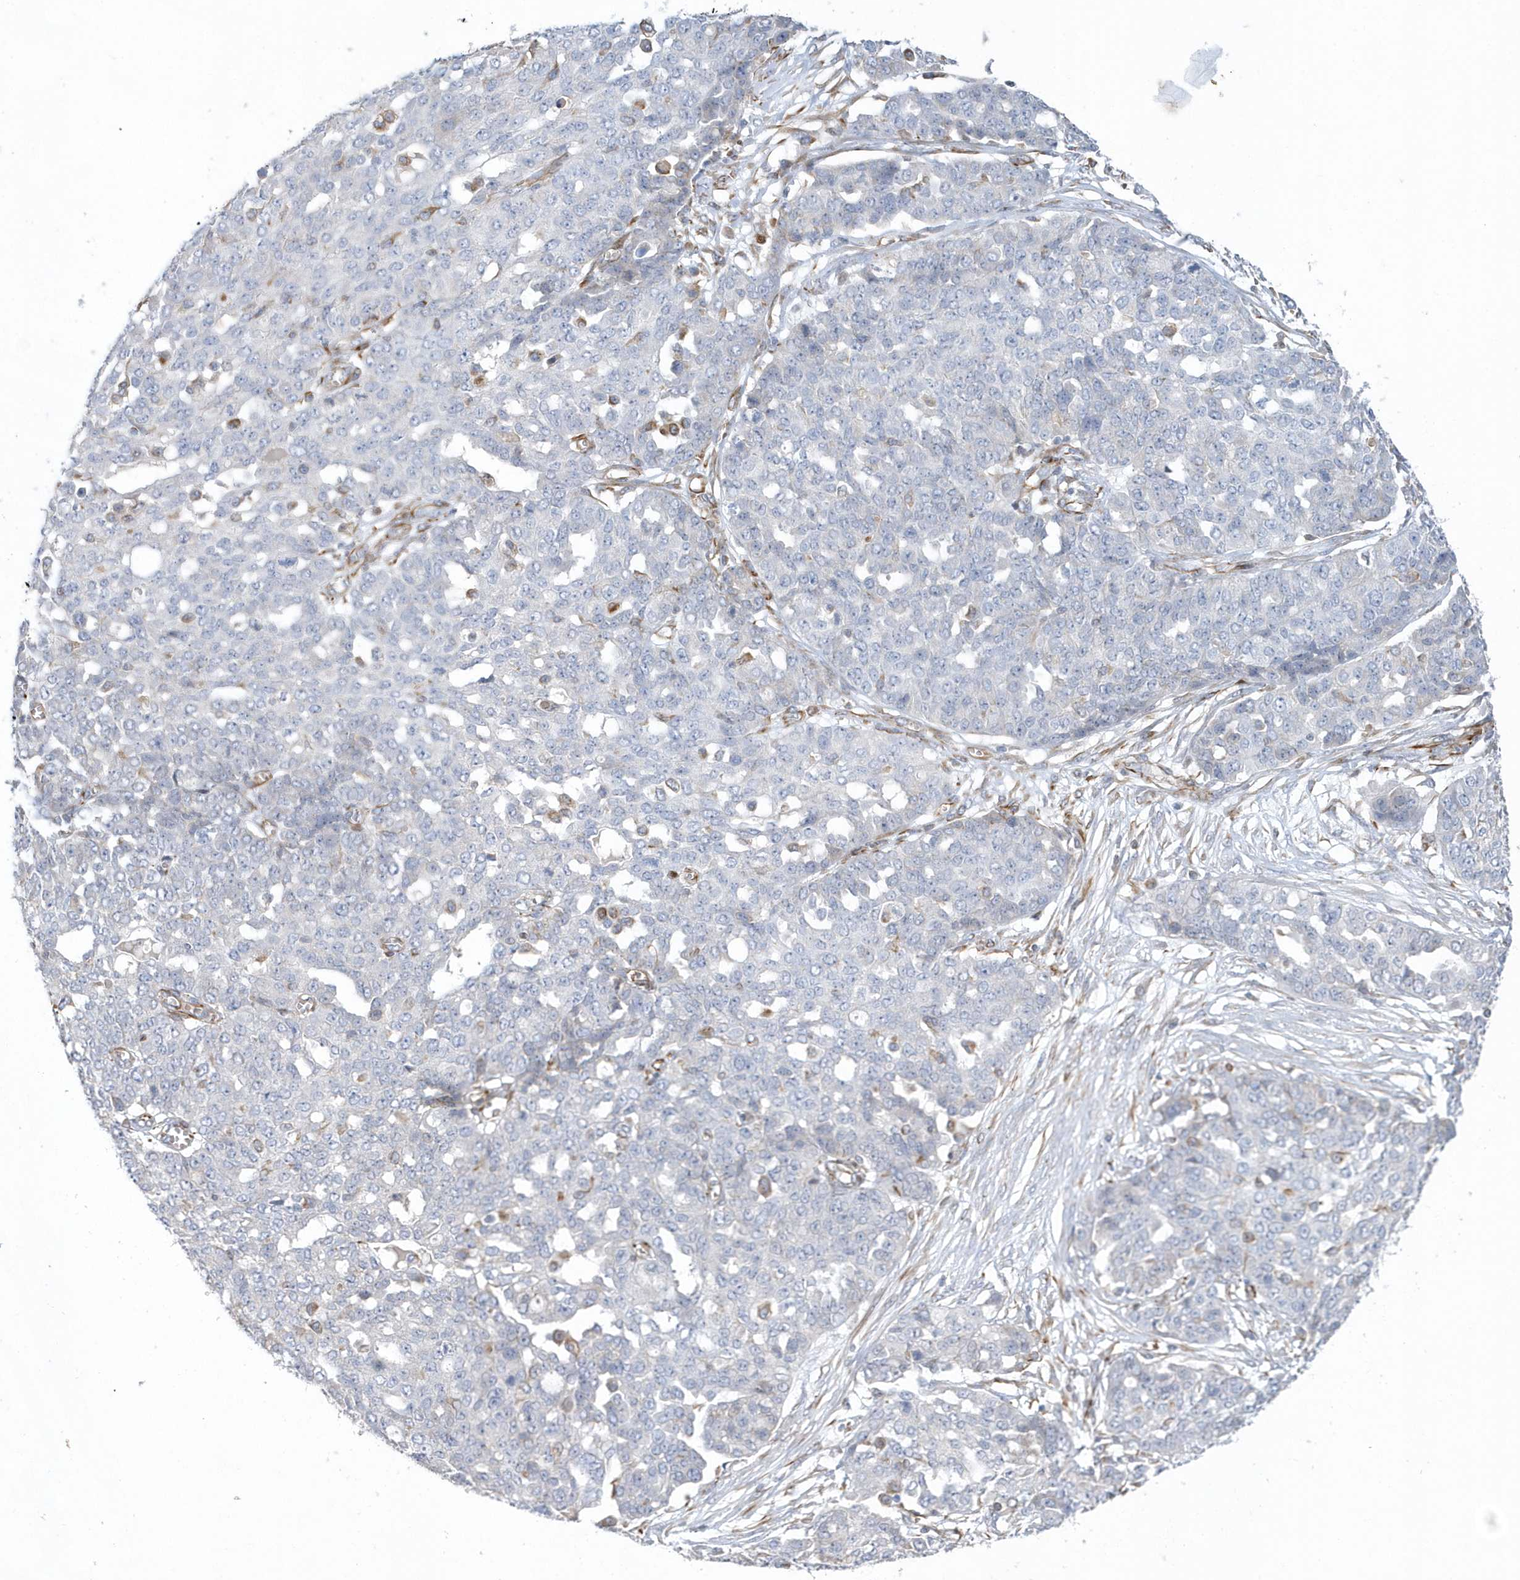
{"staining": {"intensity": "negative", "quantity": "none", "location": "none"}, "tissue": "ovarian cancer", "cell_type": "Tumor cells", "image_type": "cancer", "snomed": [{"axis": "morphology", "description": "Cystadenocarcinoma, serous, NOS"}, {"axis": "topography", "description": "Soft tissue"}, {"axis": "topography", "description": "Ovary"}], "caption": "Protein analysis of ovarian serous cystadenocarcinoma exhibits no significant expression in tumor cells.", "gene": "RAB17", "patient": {"sex": "female", "age": 57}}